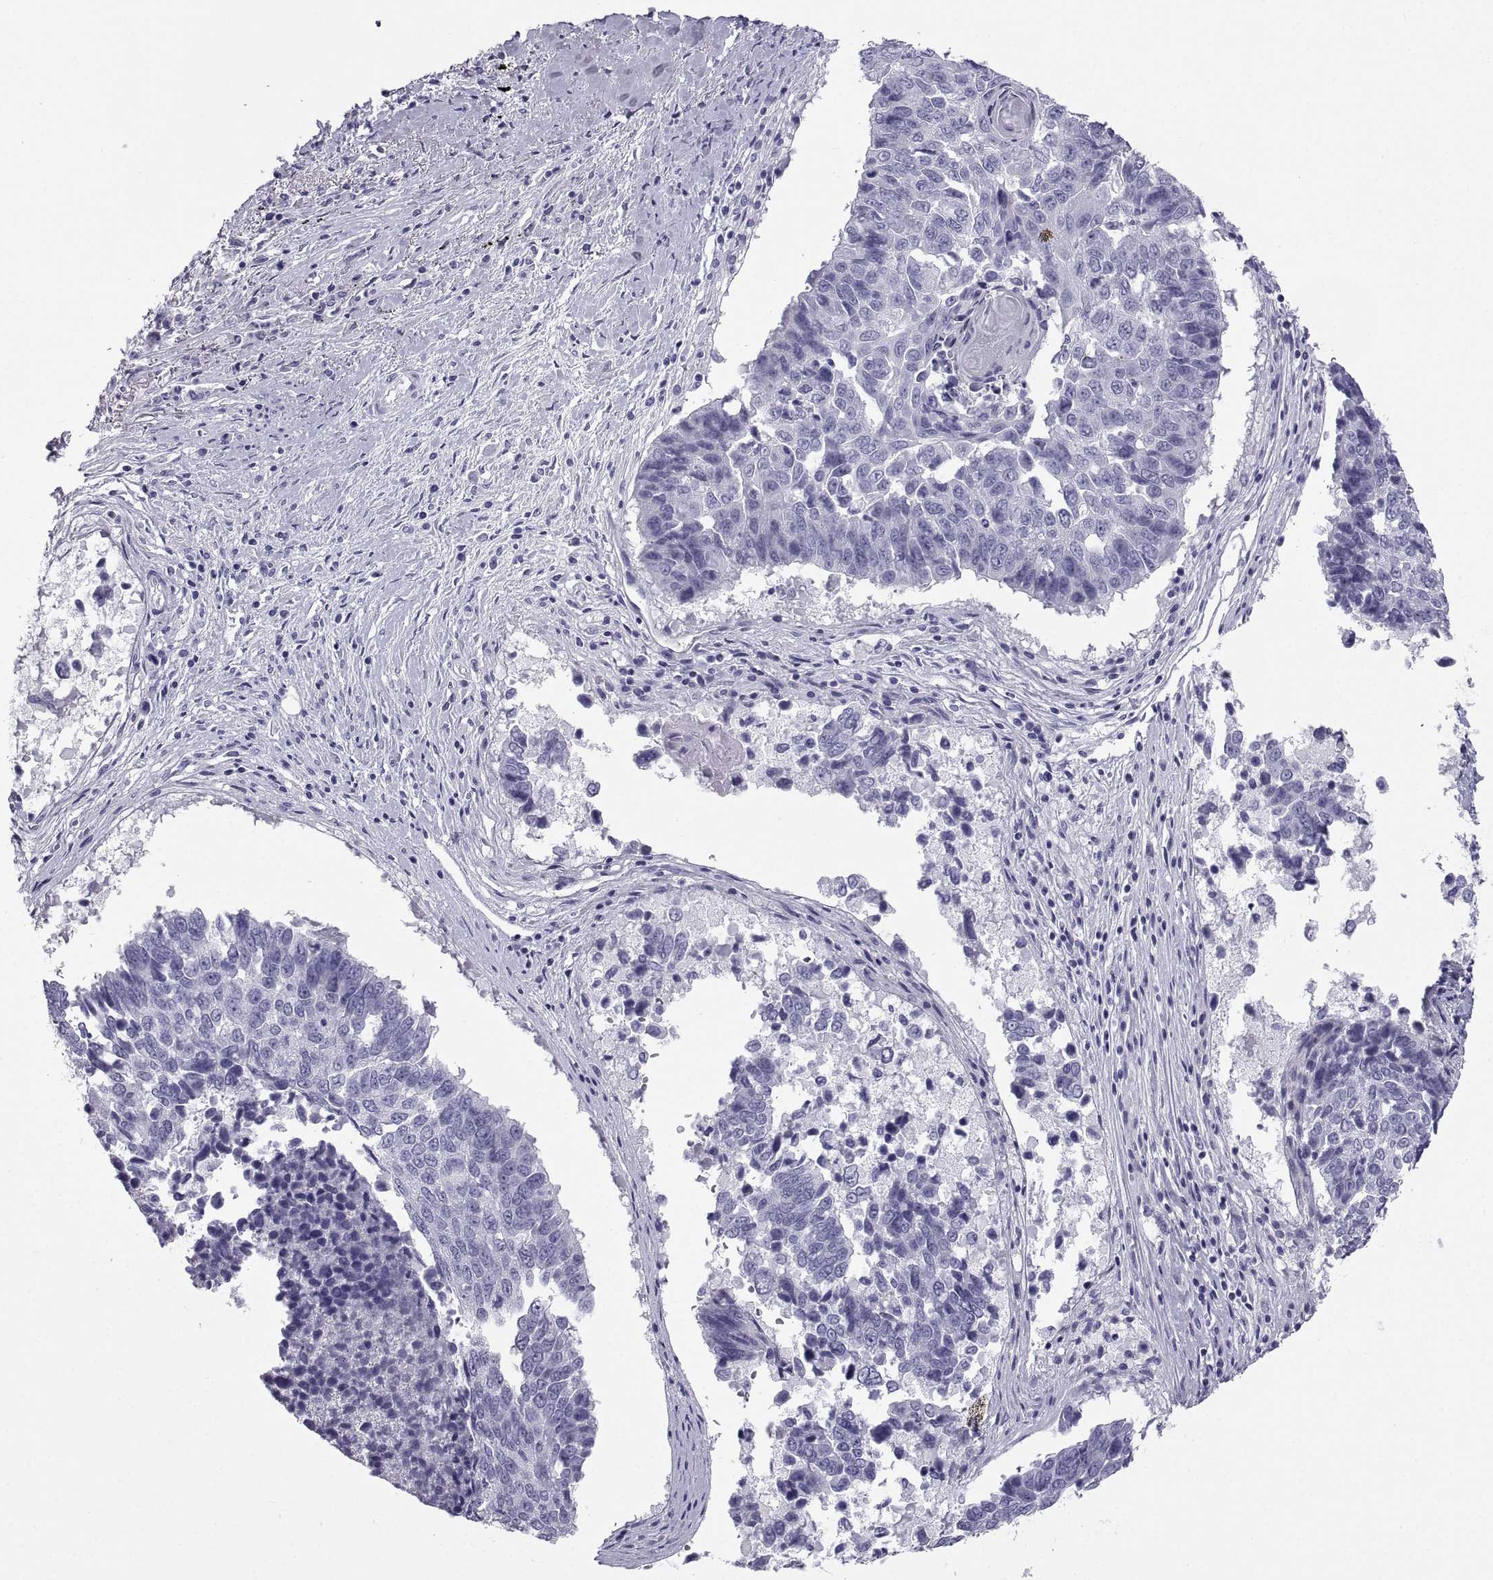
{"staining": {"intensity": "negative", "quantity": "none", "location": "none"}, "tissue": "lung cancer", "cell_type": "Tumor cells", "image_type": "cancer", "snomed": [{"axis": "morphology", "description": "Squamous cell carcinoma, NOS"}, {"axis": "topography", "description": "Lung"}], "caption": "High magnification brightfield microscopy of lung cancer stained with DAB (brown) and counterstained with hematoxylin (blue): tumor cells show no significant expression.", "gene": "PCSK1N", "patient": {"sex": "male", "age": 73}}